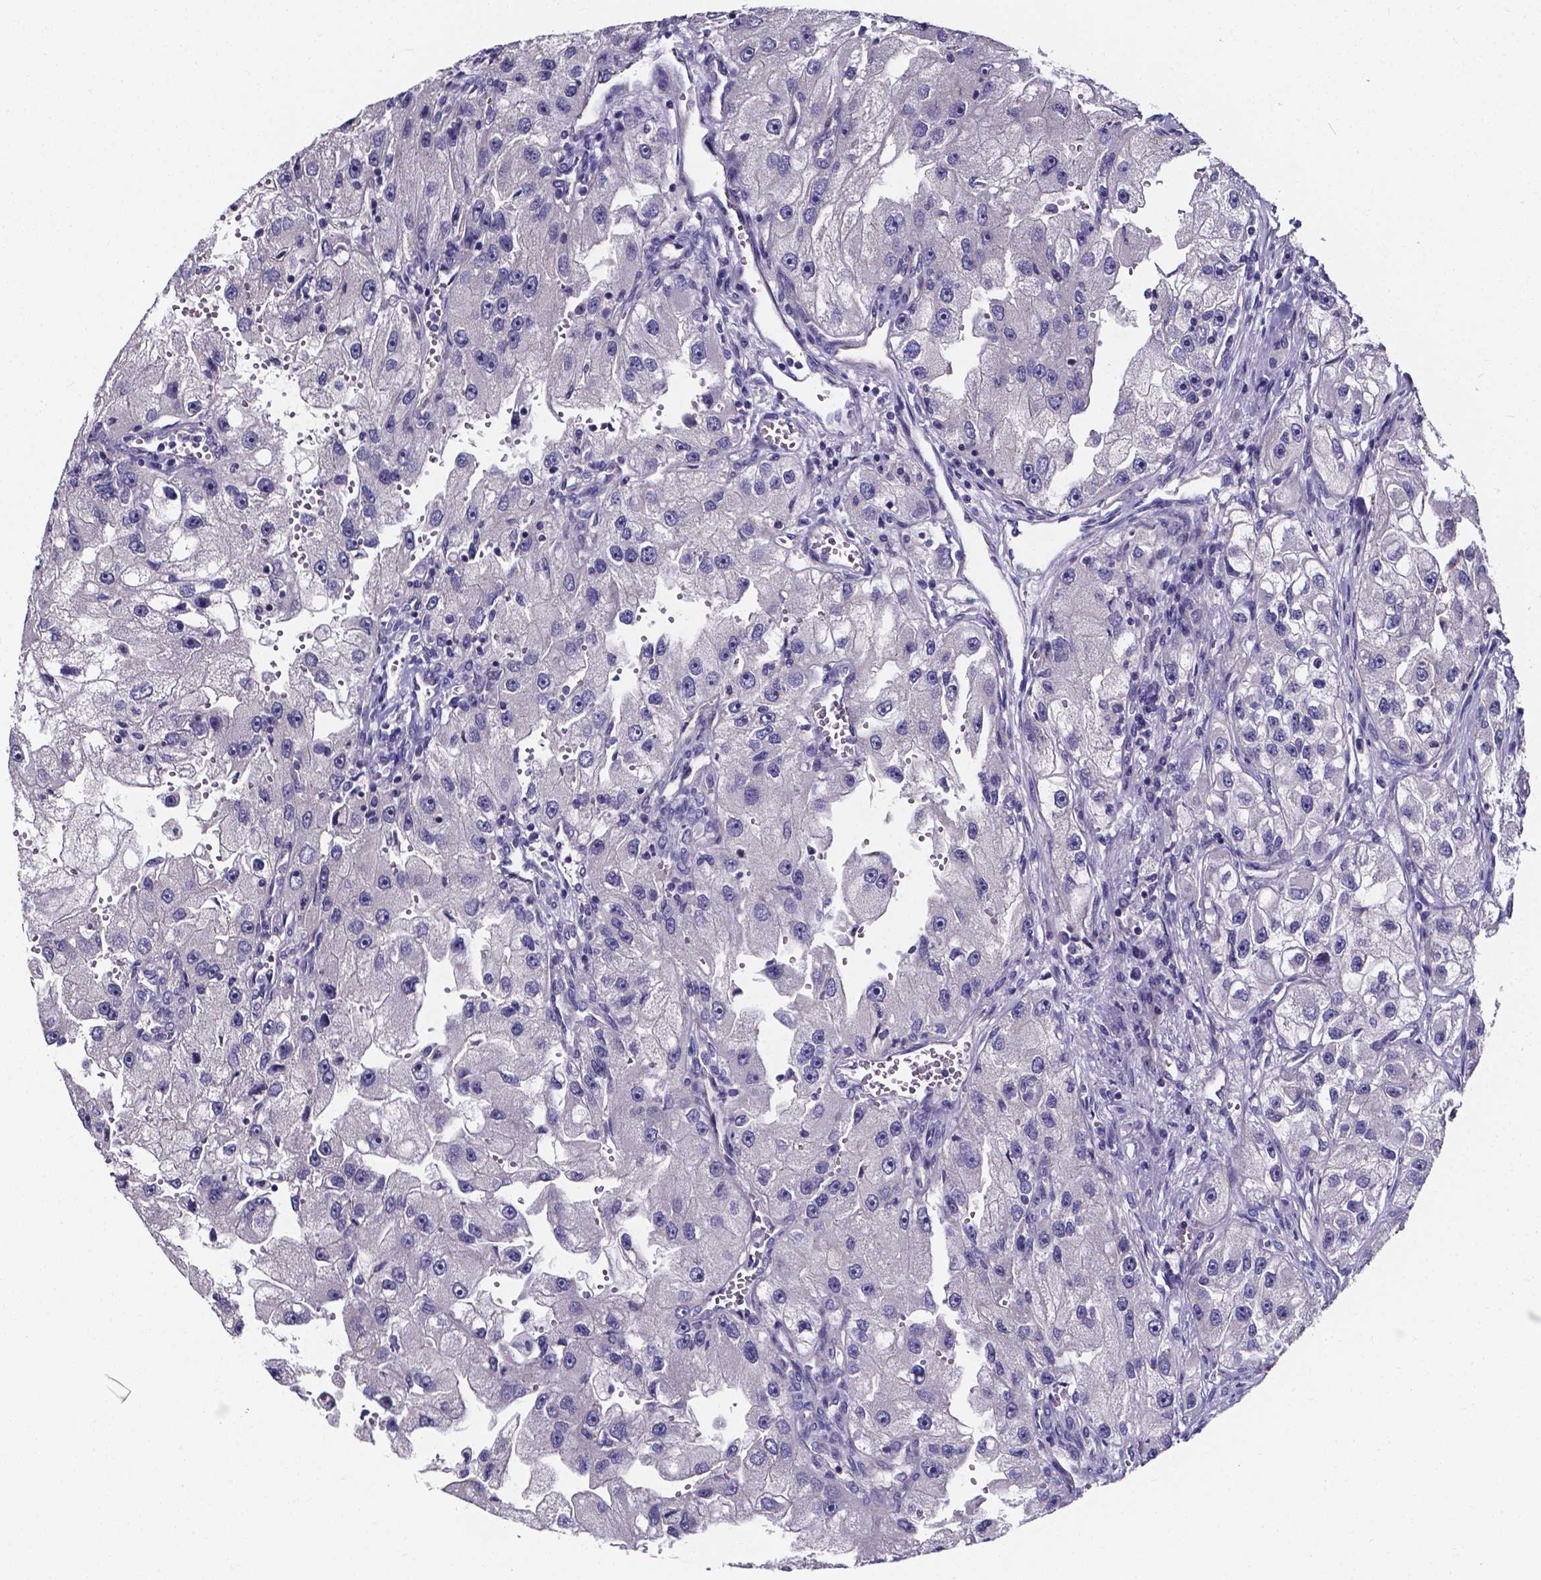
{"staining": {"intensity": "negative", "quantity": "none", "location": "none"}, "tissue": "renal cancer", "cell_type": "Tumor cells", "image_type": "cancer", "snomed": [{"axis": "morphology", "description": "Adenocarcinoma, NOS"}, {"axis": "topography", "description": "Kidney"}], "caption": "IHC photomicrograph of human renal cancer stained for a protein (brown), which demonstrates no positivity in tumor cells. (Brightfield microscopy of DAB immunohistochemistry (IHC) at high magnification).", "gene": "CACNG8", "patient": {"sex": "male", "age": 63}}